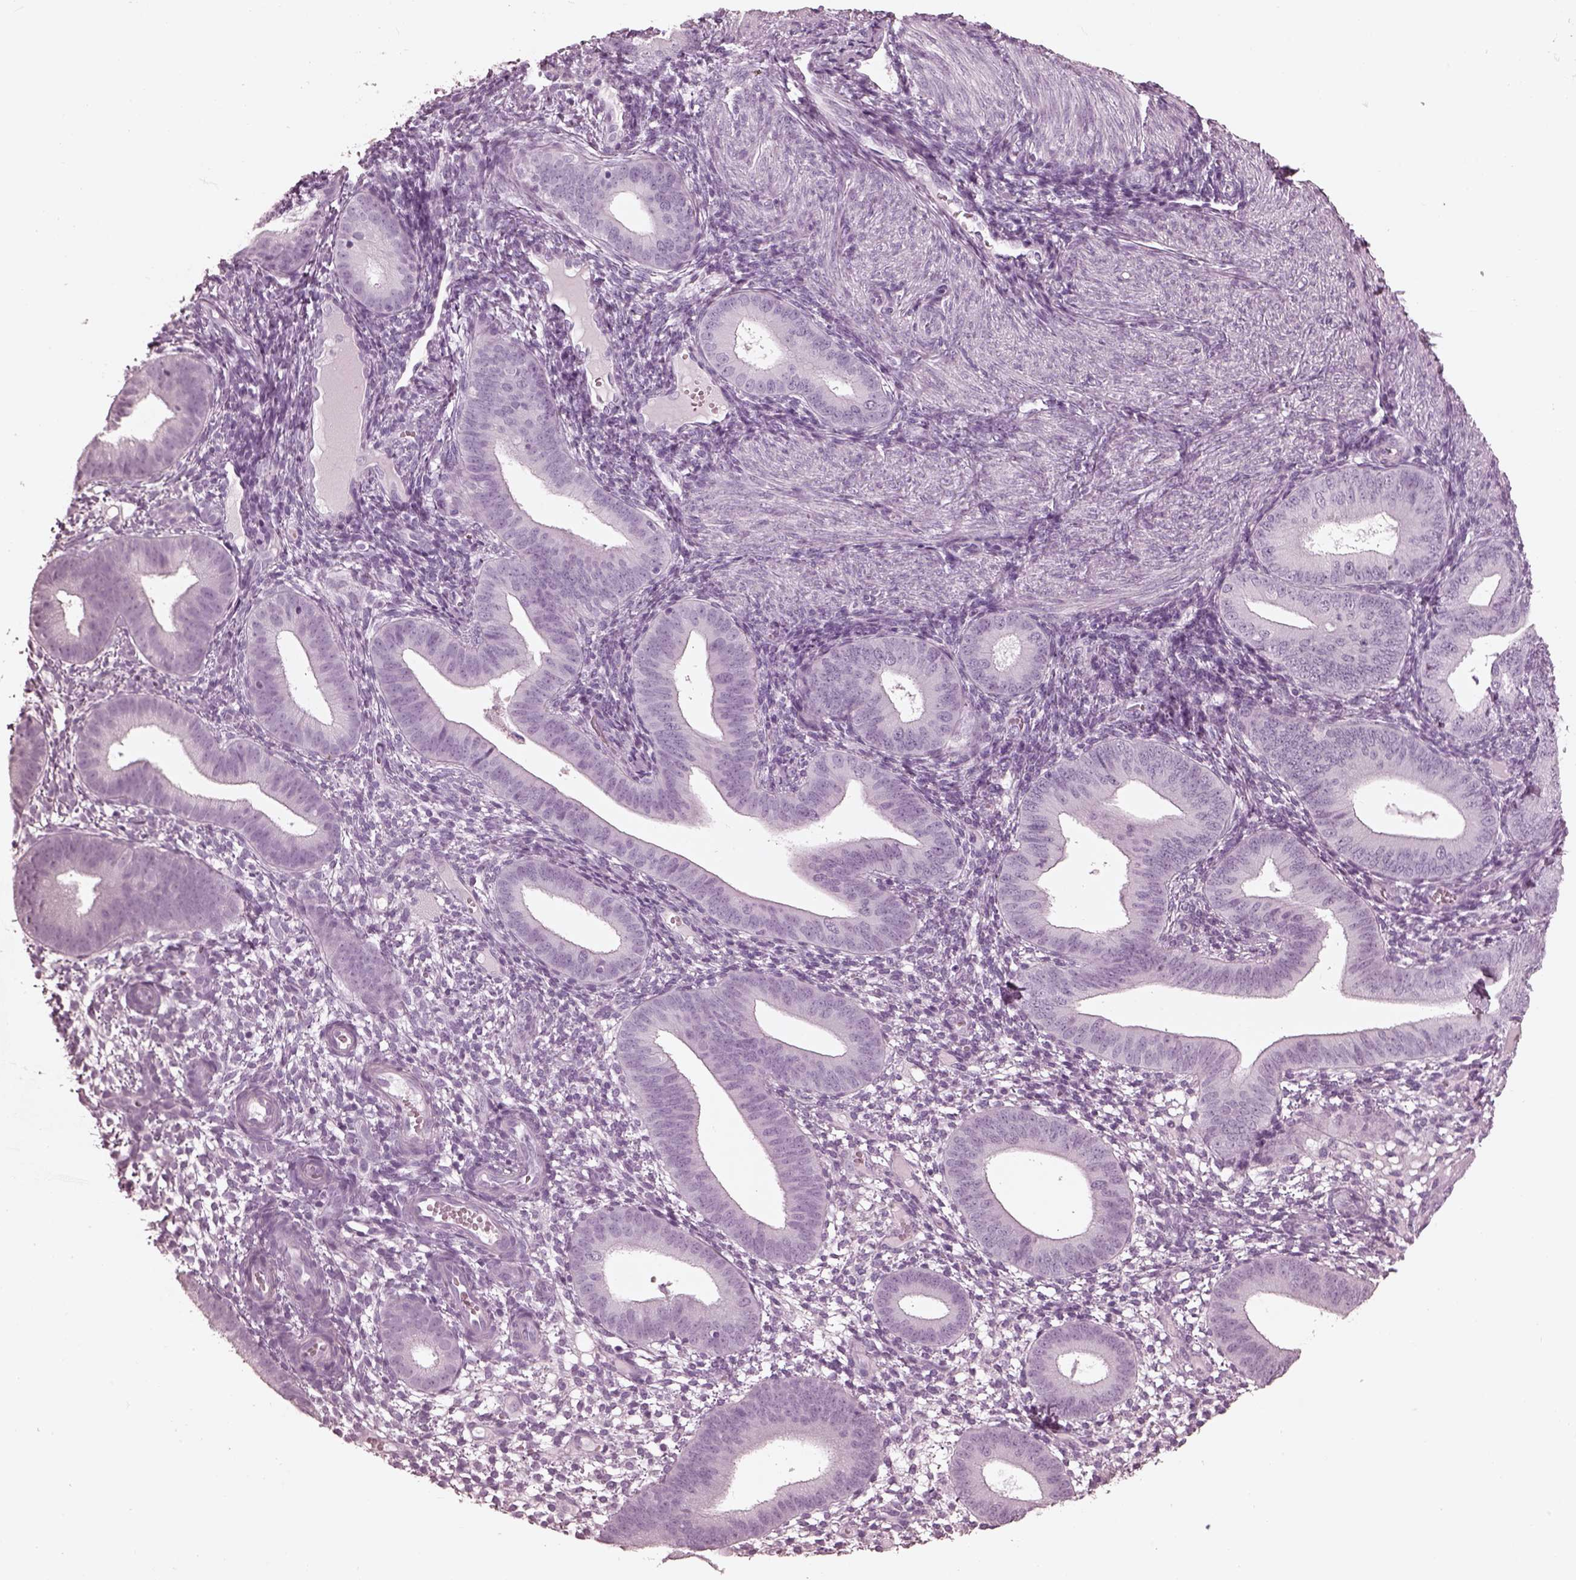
{"staining": {"intensity": "negative", "quantity": "none", "location": "none"}, "tissue": "endometrium", "cell_type": "Cells in endometrial stroma", "image_type": "normal", "snomed": [{"axis": "morphology", "description": "Normal tissue, NOS"}, {"axis": "topography", "description": "Endometrium"}], "caption": "Histopathology image shows no significant protein staining in cells in endometrial stroma of benign endometrium.", "gene": "FABP9", "patient": {"sex": "female", "age": 39}}